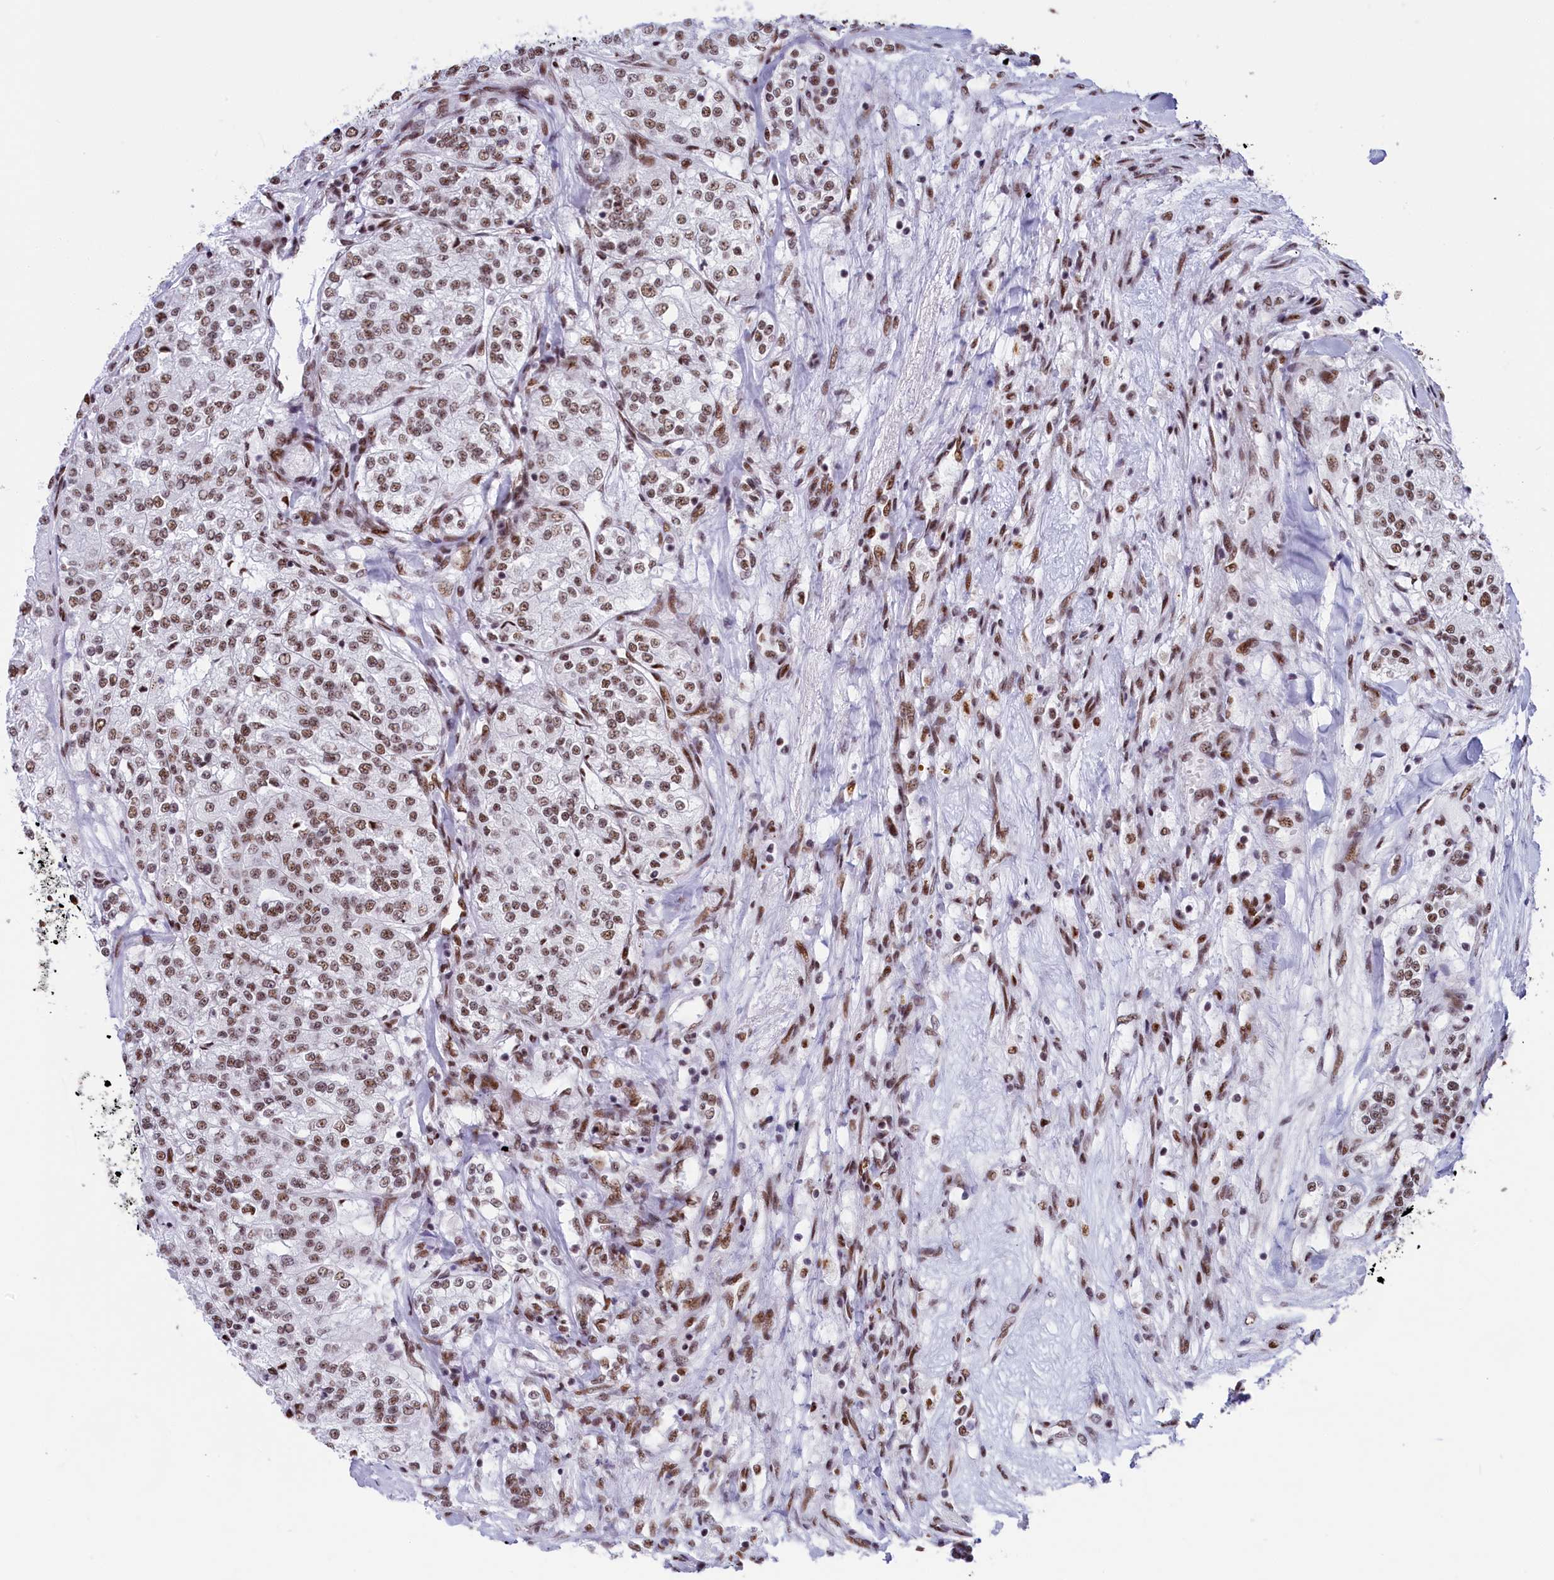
{"staining": {"intensity": "moderate", "quantity": ">75%", "location": "nuclear"}, "tissue": "renal cancer", "cell_type": "Tumor cells", "image_type": "cancer", "snomed": [{"axis": "morphology", "description": "Adenocarcinoma, NOS"}, {"axis": "topography", "description": "Kidney"}], "caption": "Tumor cells show moderate nuclear expression in approximately >75% of cells in renal adenocarcinoma.", "gene": "SNRNP70", "patient": {"sex": "female", "age": 63}}